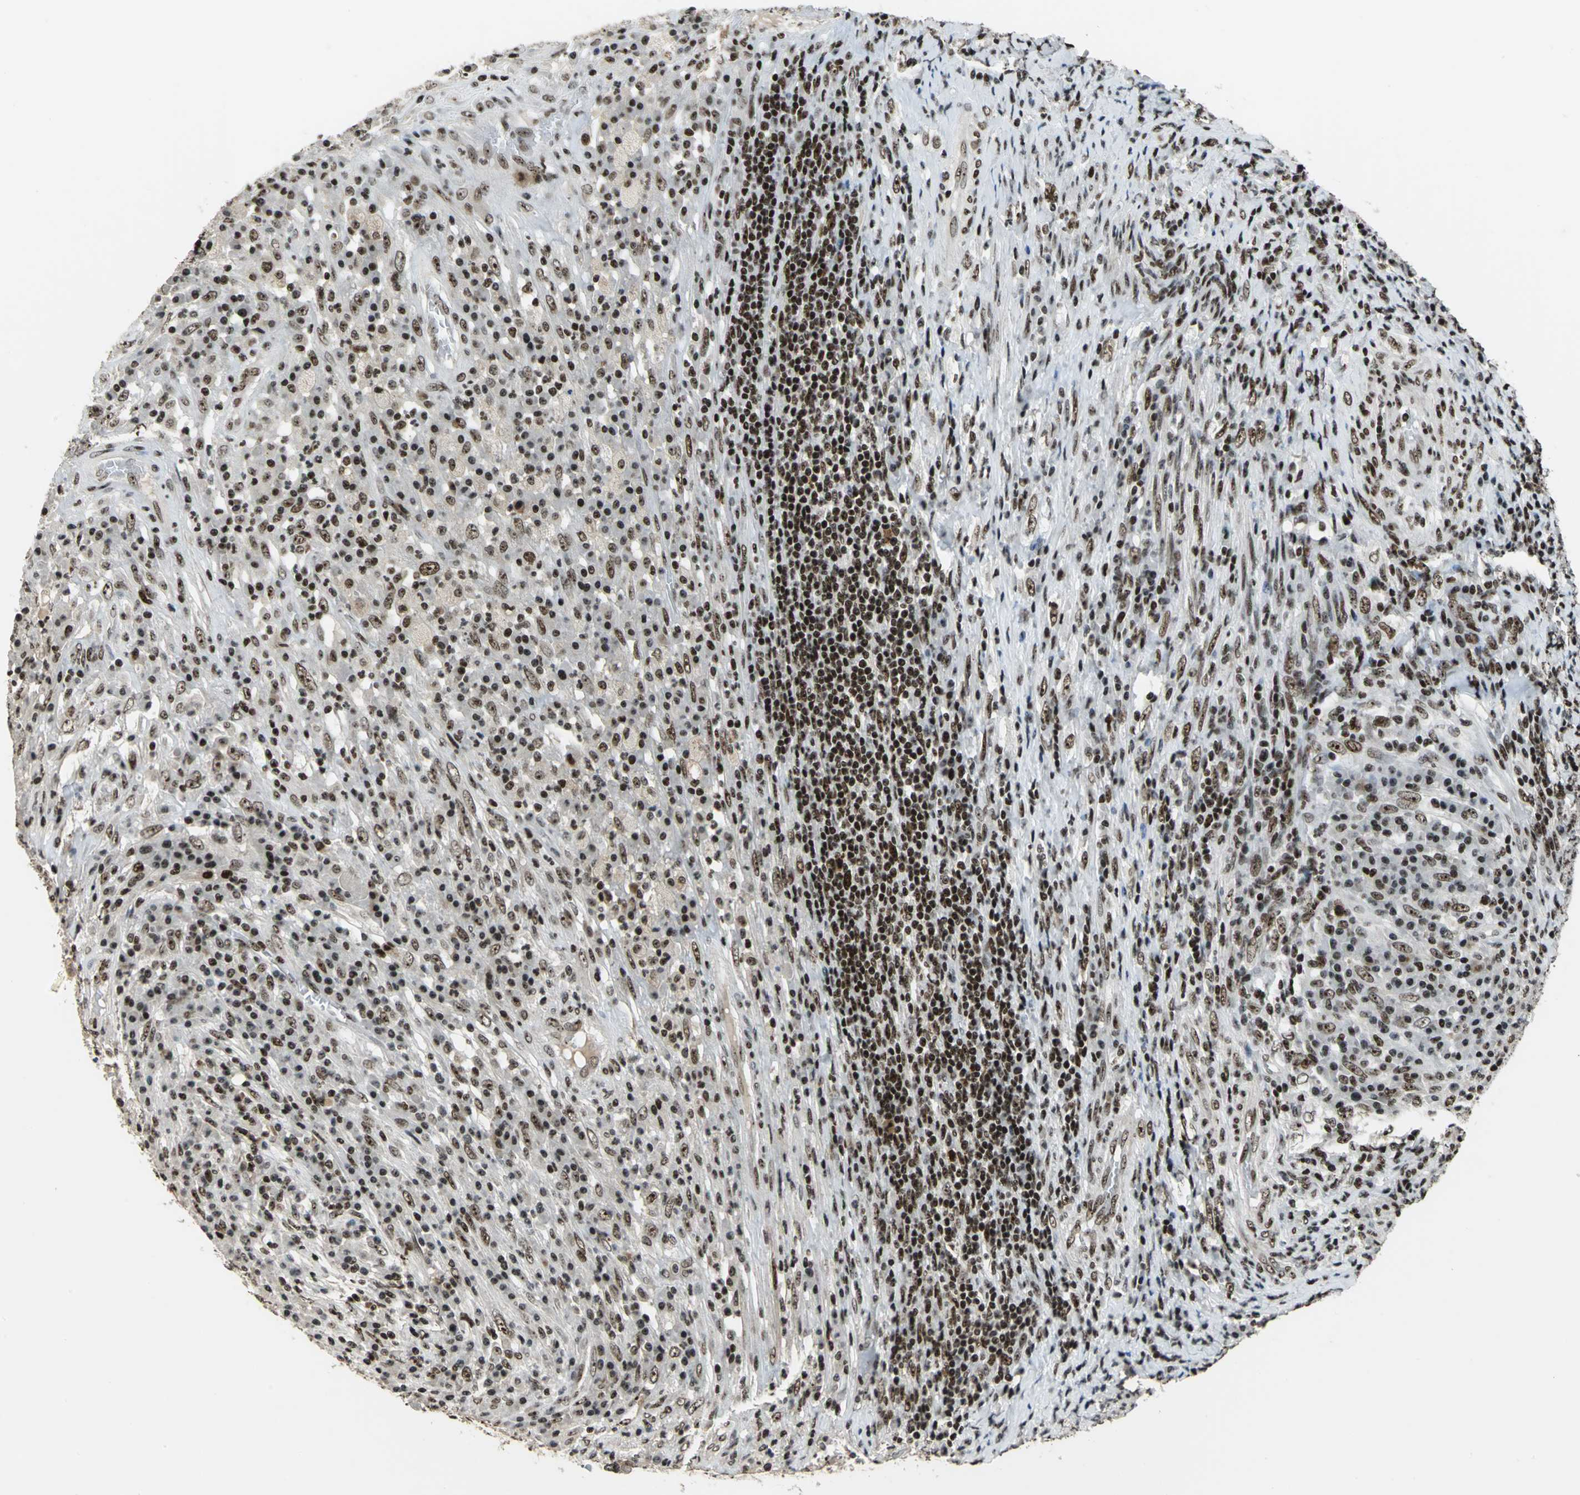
{"staining": {"intensity": "strong", "quantity": ">75%", "location": "nuclear"}, "tissue": "testis cancer", "cell_type": "Tumor cells", "image_type": "cancer", "snomed": [{"axis": "morphology", "description": "Necrosis, NOS"}, {"axis": "morphology", "description": "Carcinoma, Embryonal, NOS"}, {"axis": "topography", "description": "Testis"}], "caption": "Protein staining of testis cancer (embryonal carcinoma) tissue demonstrates strong nuclear positivity in approximately >75% of tumor cells.", "gene": "UBTF", "patient": {"sex": "male", "age": 19}}